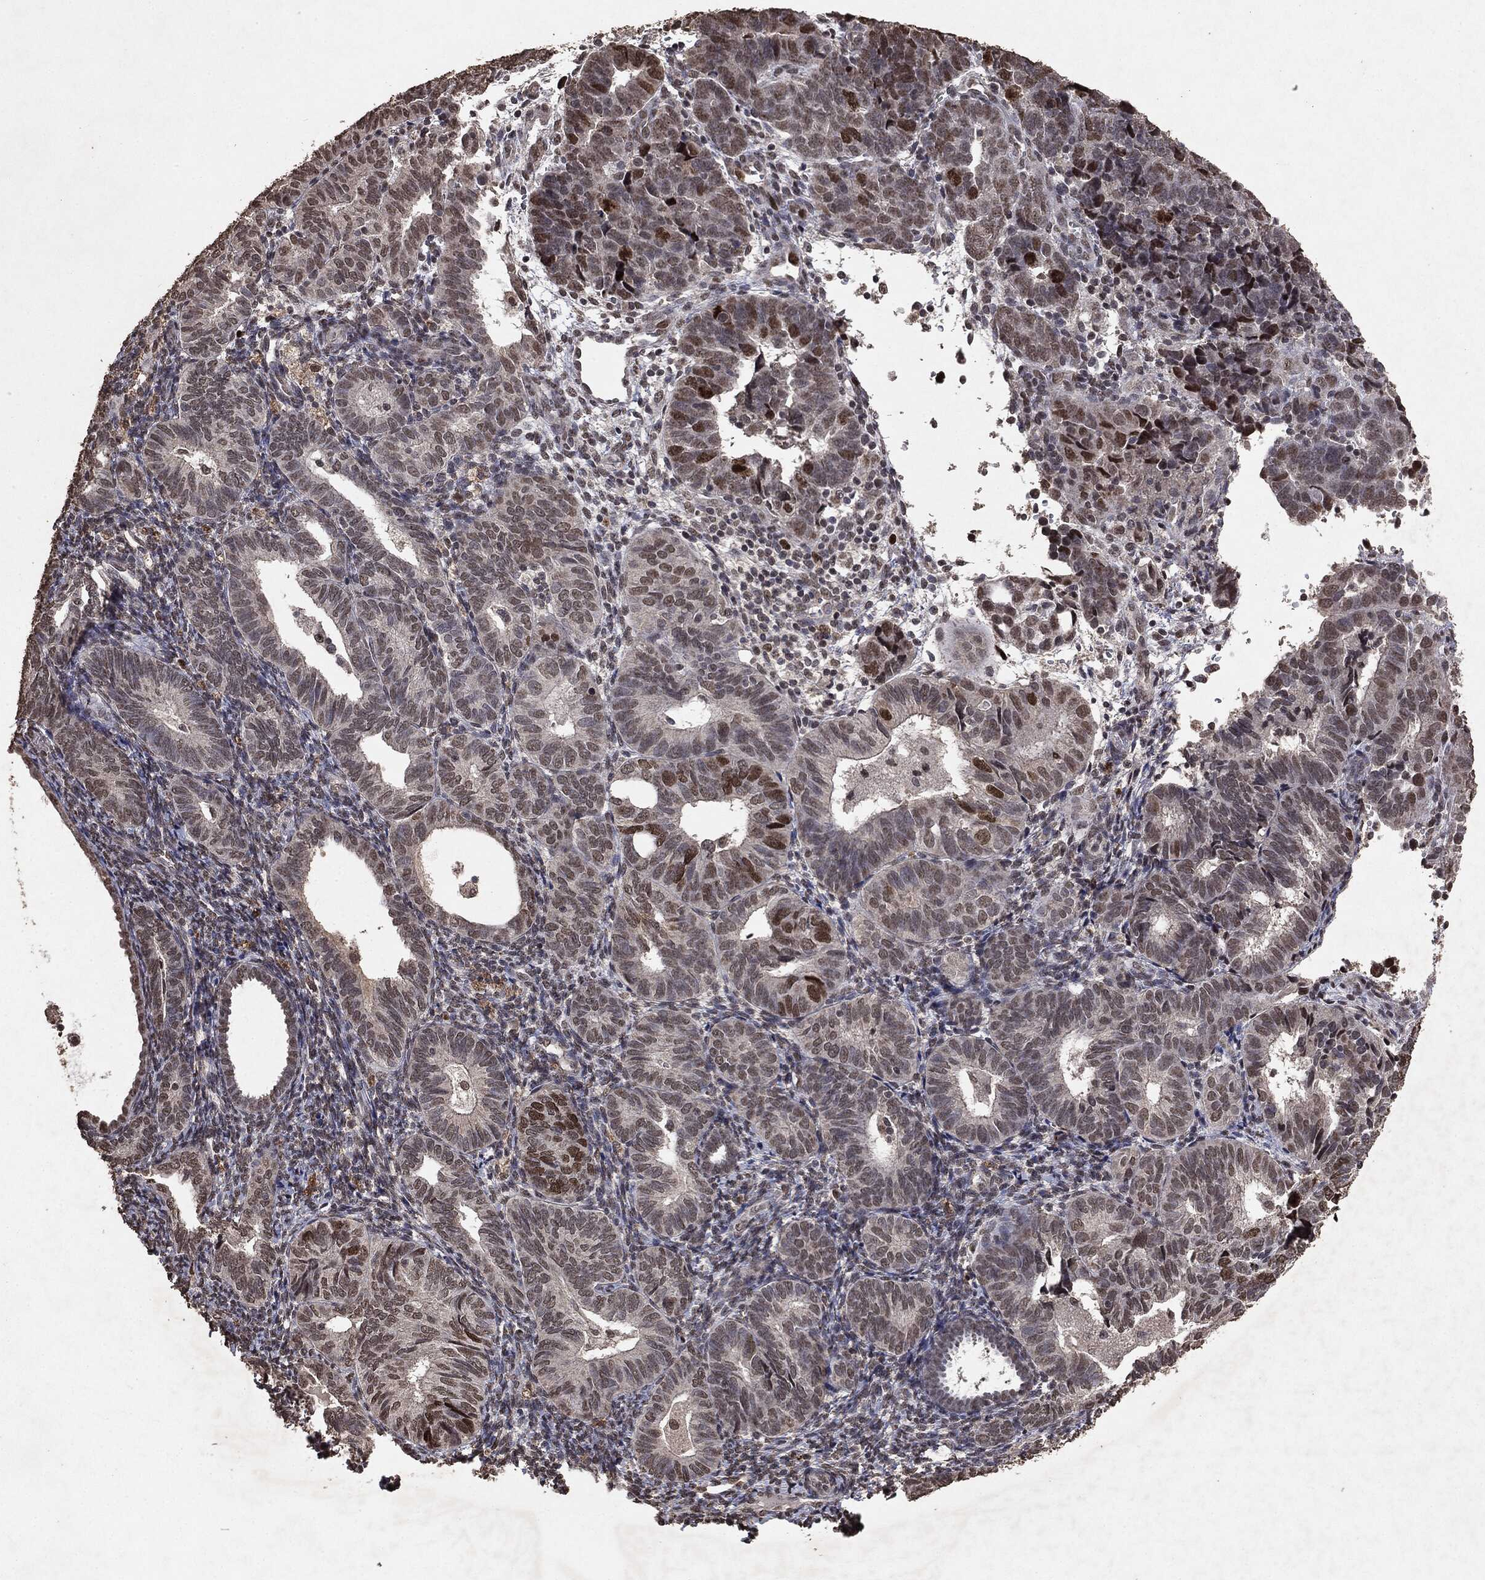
{"staining": {"intensity": "strong", "quantity": "<25%", "location": "nuclear"}, "tissue": "endometrial cancer", "cell_type": "Tumor cells", "image_type": "cancer", "snomed": [{"axis": "morphology", "description": "Adenocarcinoma, NOS"}, {"axis": "topography", "description": "Endometrium"}], "caption": "A micrograph showing strong nuclear positivity in approximately <25% of tumor cells in endometrial cancer, as visualized by brown immunohistochemical staining.", "gene": "RAD18", "patient": {"sex": "female", "age": 82}}